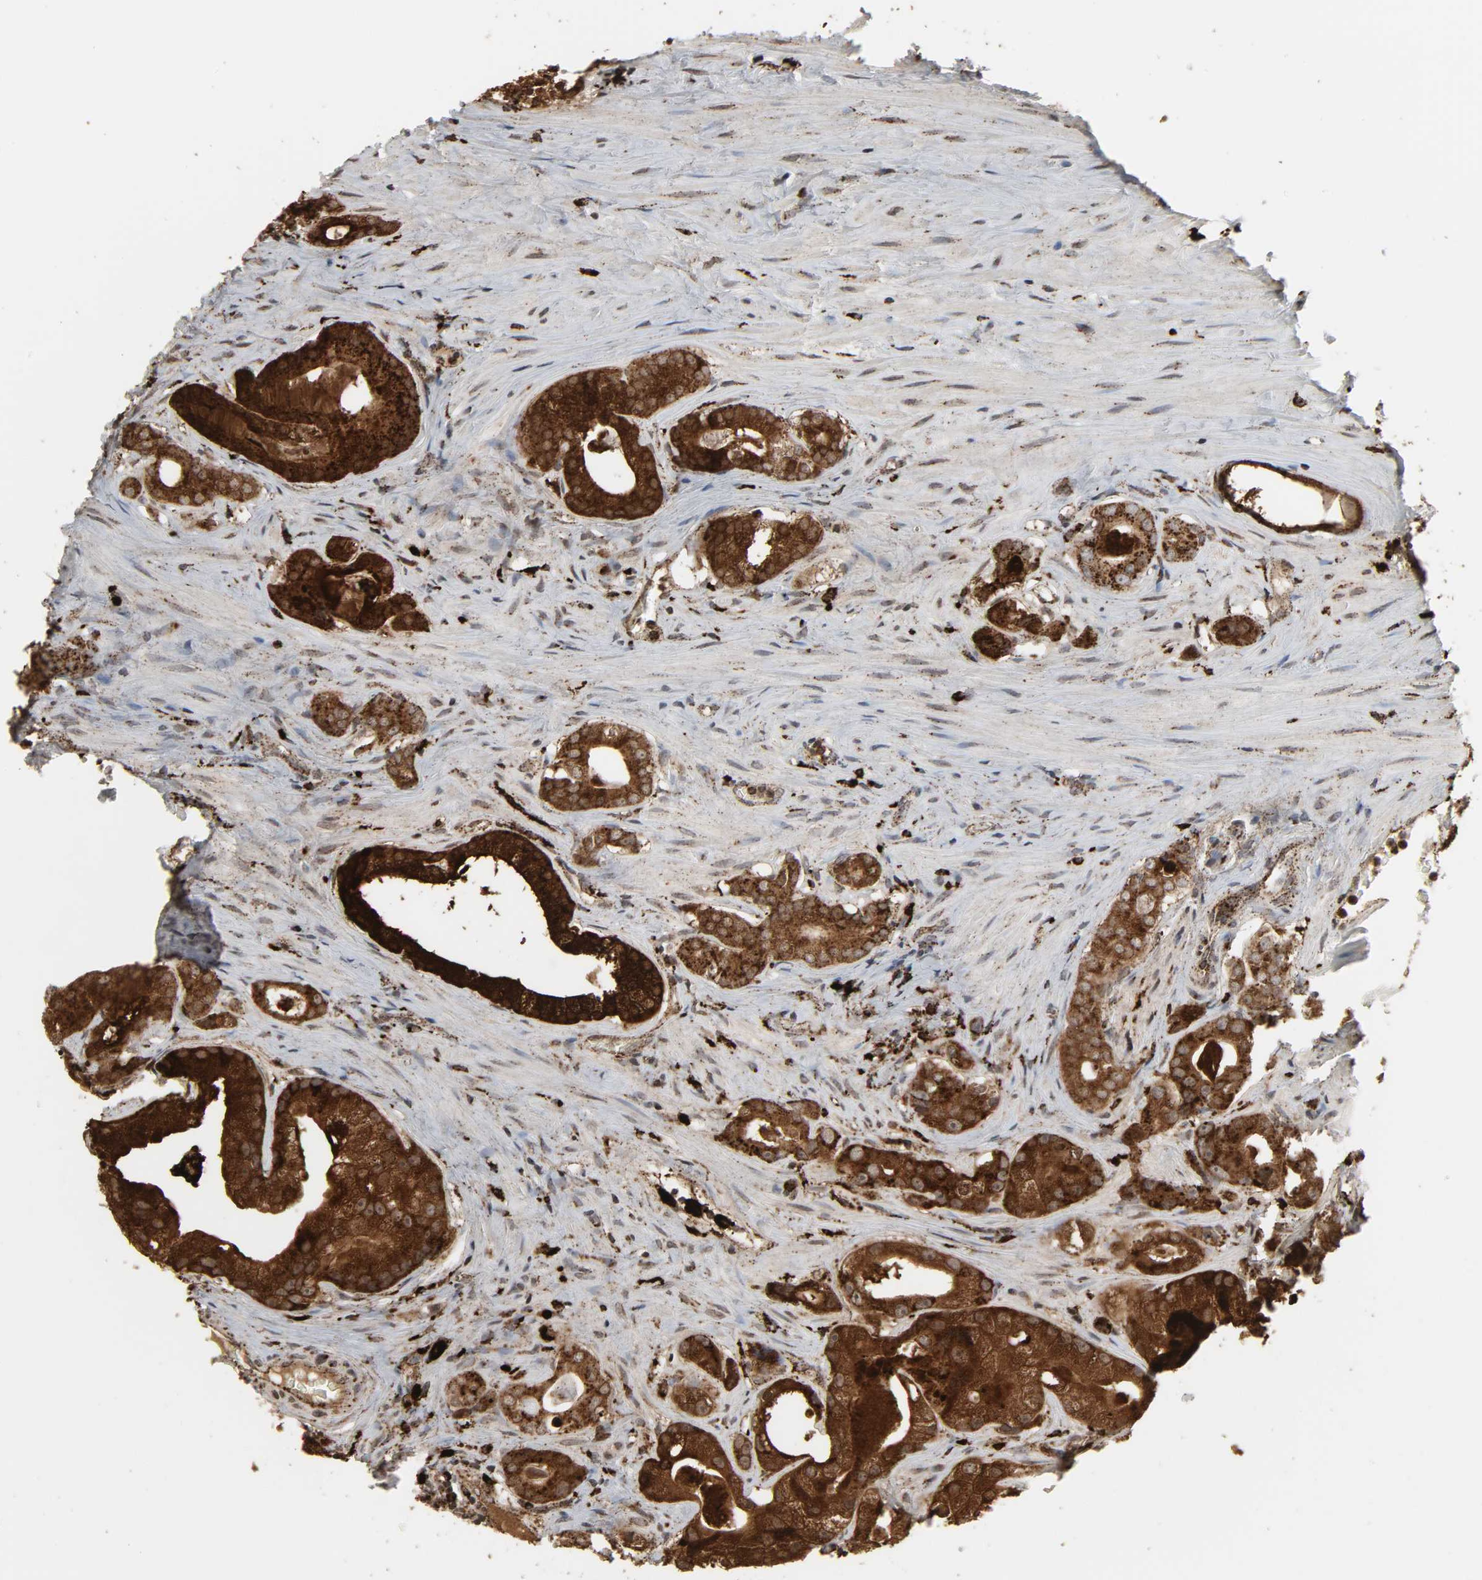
{"staining": {"intensity": "strong", "quantity": ">75%", "location": "cytoplasmic/membranous"}, "tissue": "prostate cancer", "cell_type": "Tumor cells", "image_type": "cancer", "snomed": [{"axis": "morphology", "description": "Adenocarcinoma, Low grade"}, {"axis": "topography", "description": "Prostate"}], "caption": "Protein expression analysis of human low-grade adenocarcinoma (prostate) reveals strong cytoplasmic/membranous staining in approximately >75% of tumor cells. (brown staining indicates protein expression, while blue staining denotes nuclei).", "gene": "PSAP", "patient": {"sex": "male", "age": 59}}